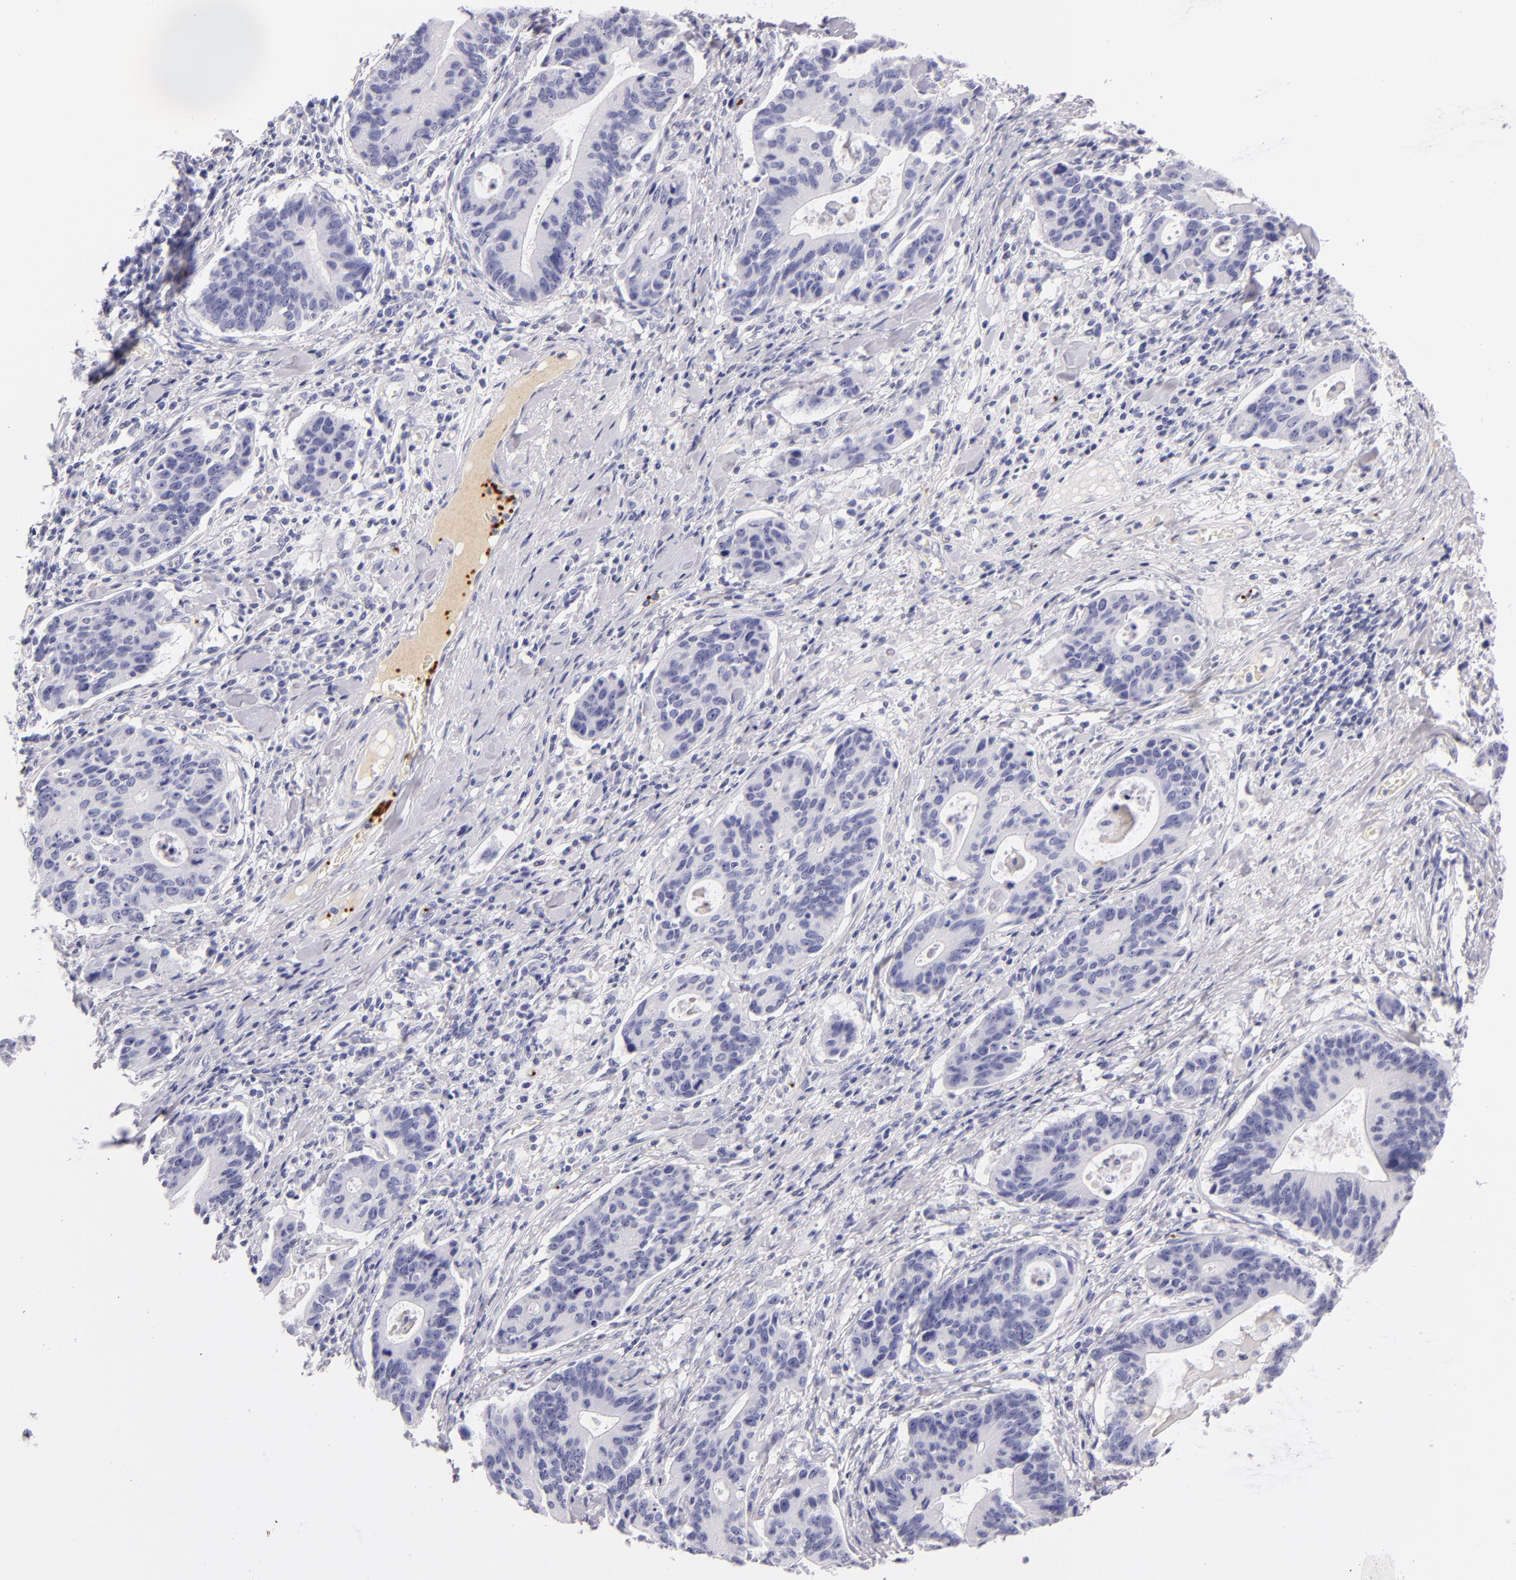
{"staining": {"intensity": "negative", "quantity": "none", "location": "none"}, "tissue": "stomach cancer", "cell_type": "Tumor cells", "image_type": "cancer", "snomed": [{"axis": "morphology", "description": "Adenocarcinoma, NOS"}, {"axis": "topography", "description": "Esophagus"}, {"axis": "topography", "description": "Stomach"}], "caption": "Adenocarcinoma (stomach) stained for a protein using immunohistochemistry (IHC) shows no expression tumor cells.", "gene": "GP1BA", "patient": {"sex": "male", "age": 74}}